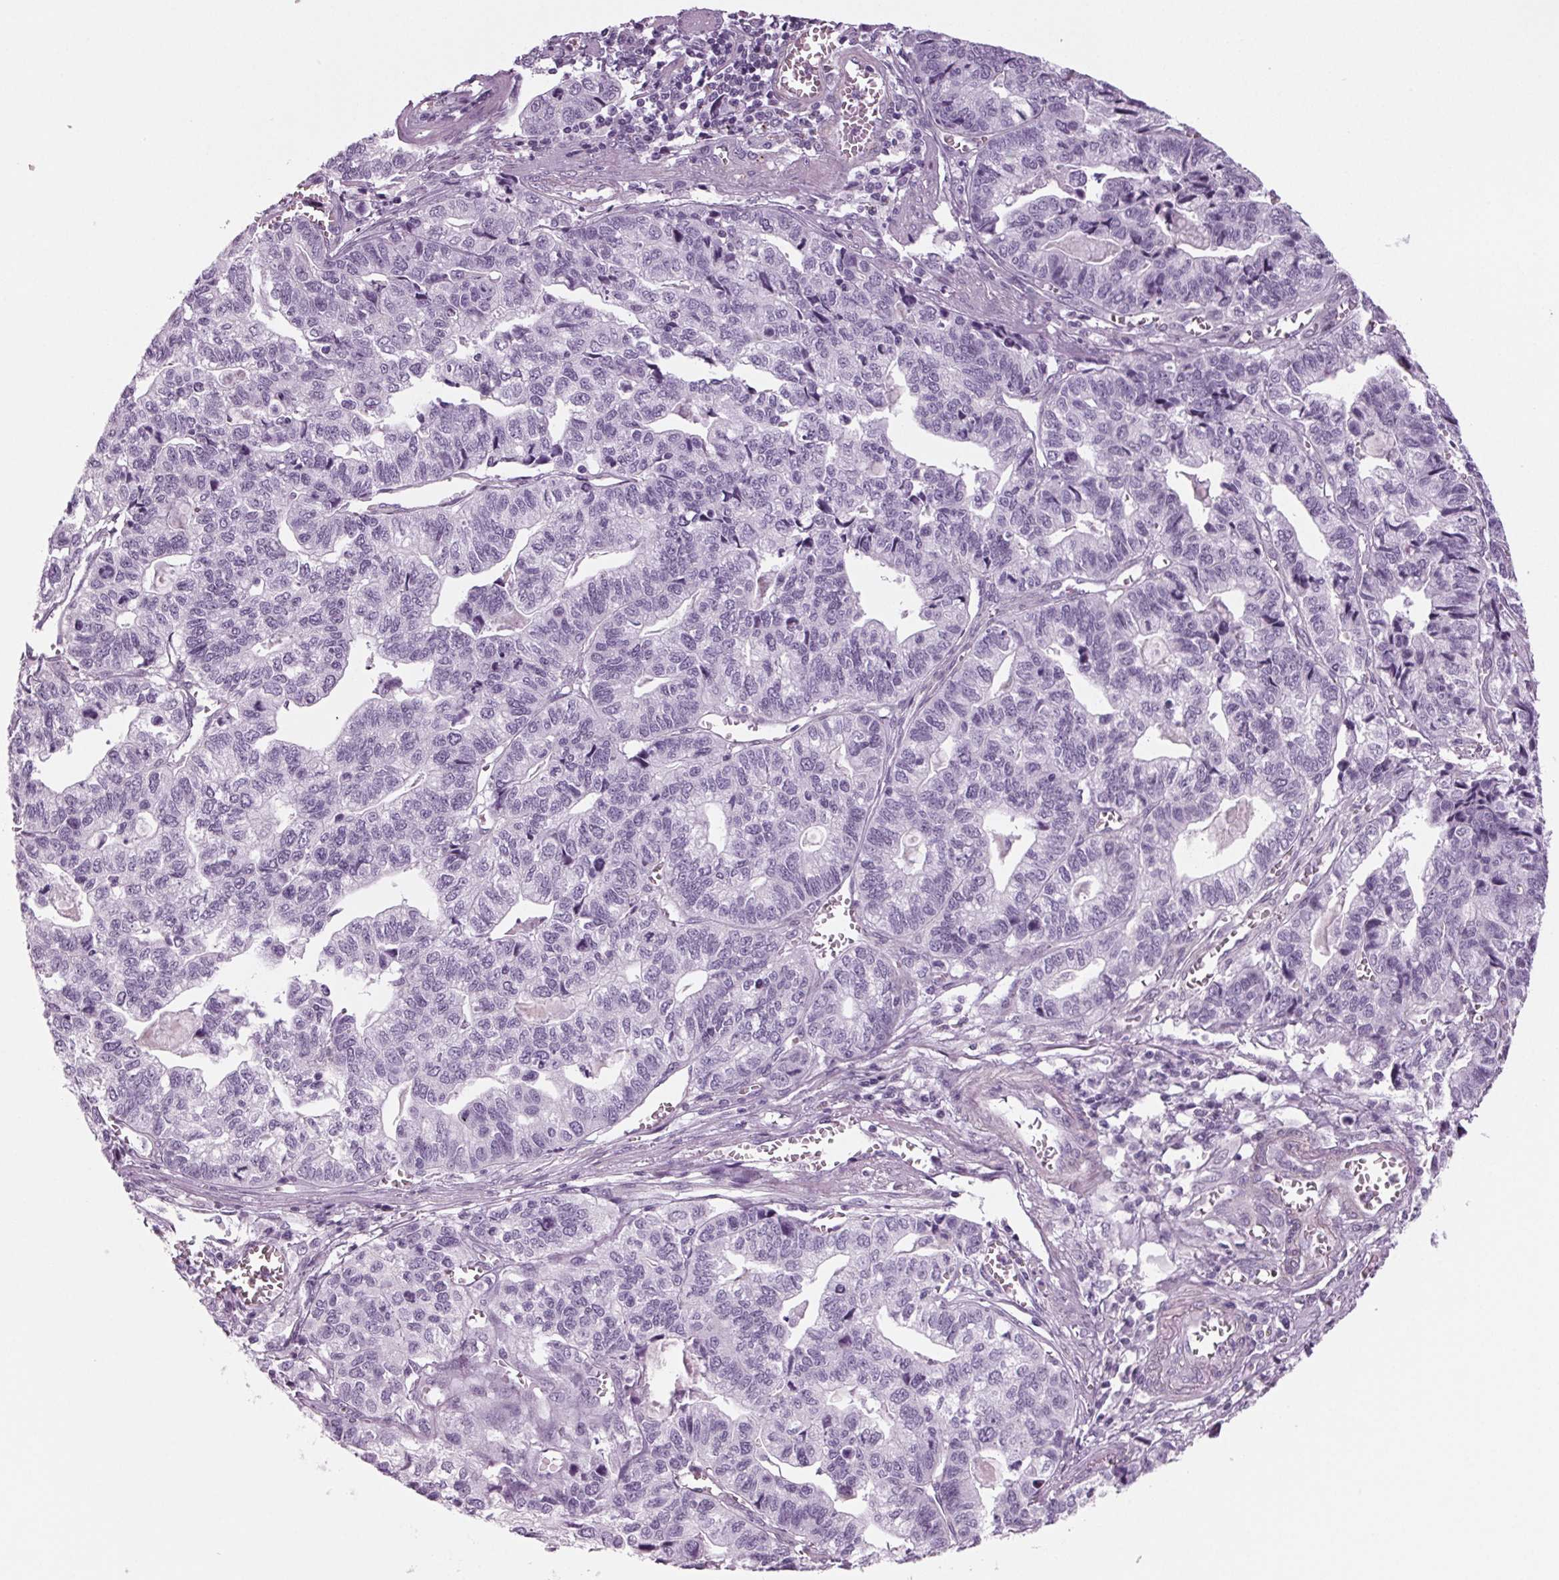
{"staining": {"intensity": "negative", "quantity": "none", "location": "none"}, "tissue": "stomach cancer", "cell_type": "Tumor cells", "image_type": "cancer", "snomed": [{"axis": "morphology", "description": "Adenocarcinoma, NOS"}, {"axis": "topography", "description": "Stomach, upper"}], "caption": "Stomach adenocarcinoma was stained to show a protein in brown. There is no significant staining in tumor cells.", "gene": "BHLHE22", "patient": {"sex": "female", "age": 67}}